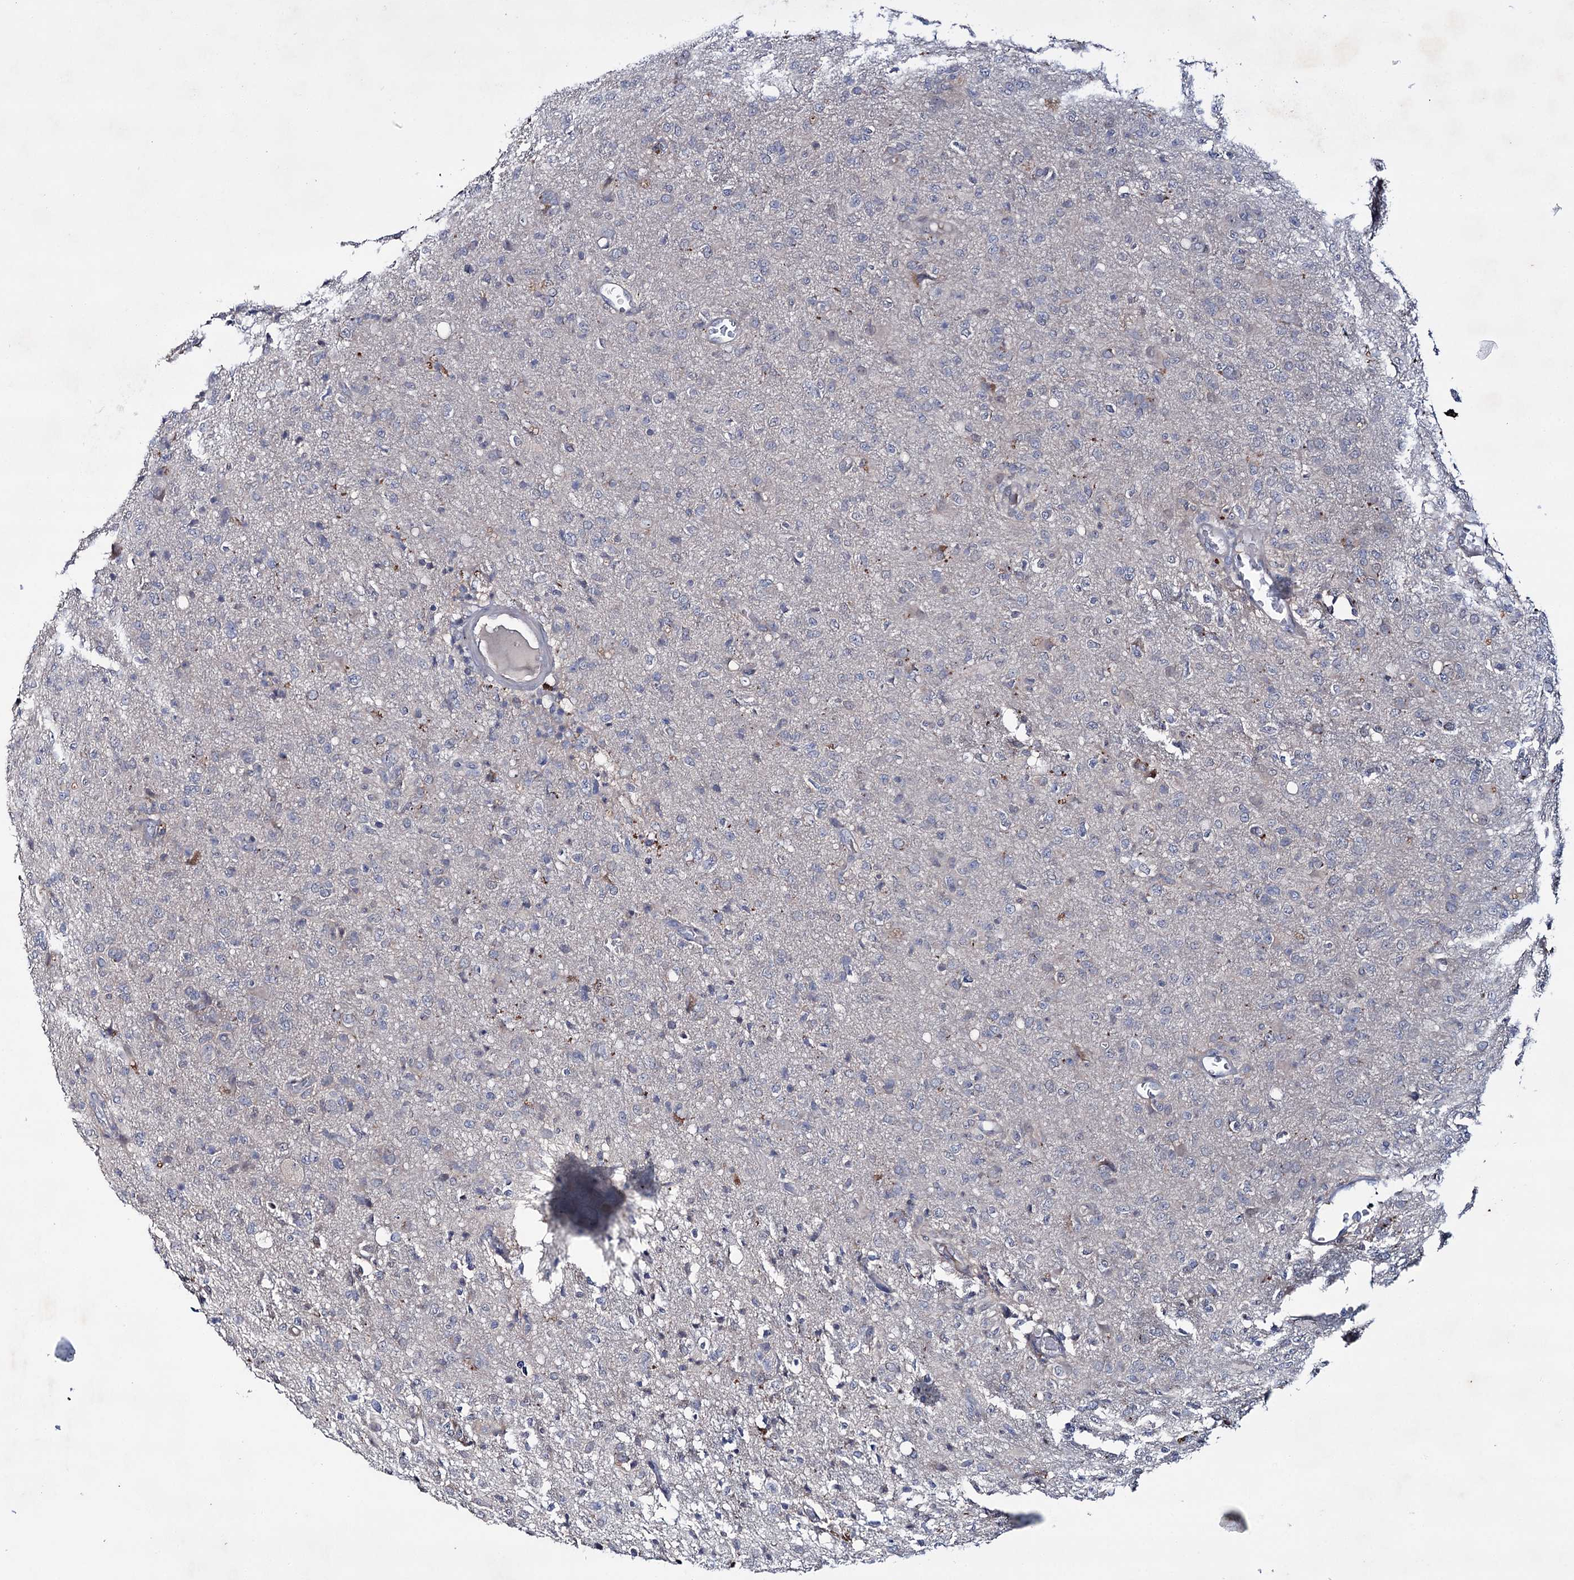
{"staining": {"intensity": "negative", "quantity": "none", "location": "none"}, "tissue": "glioma", "cell_type": "Tumor cells", "image_type": "cancer", "snomed": [{"axis": "morphology", "description": "Glioma, malignant, High grade"}, {"axis": "topography", "description": "Brain"}], "caption": "Protein analysis of glioma demonstrates no significant expression in tumor cells.", "gene": "LYZL4", "patient": {"sex": "female", "age": 57}}